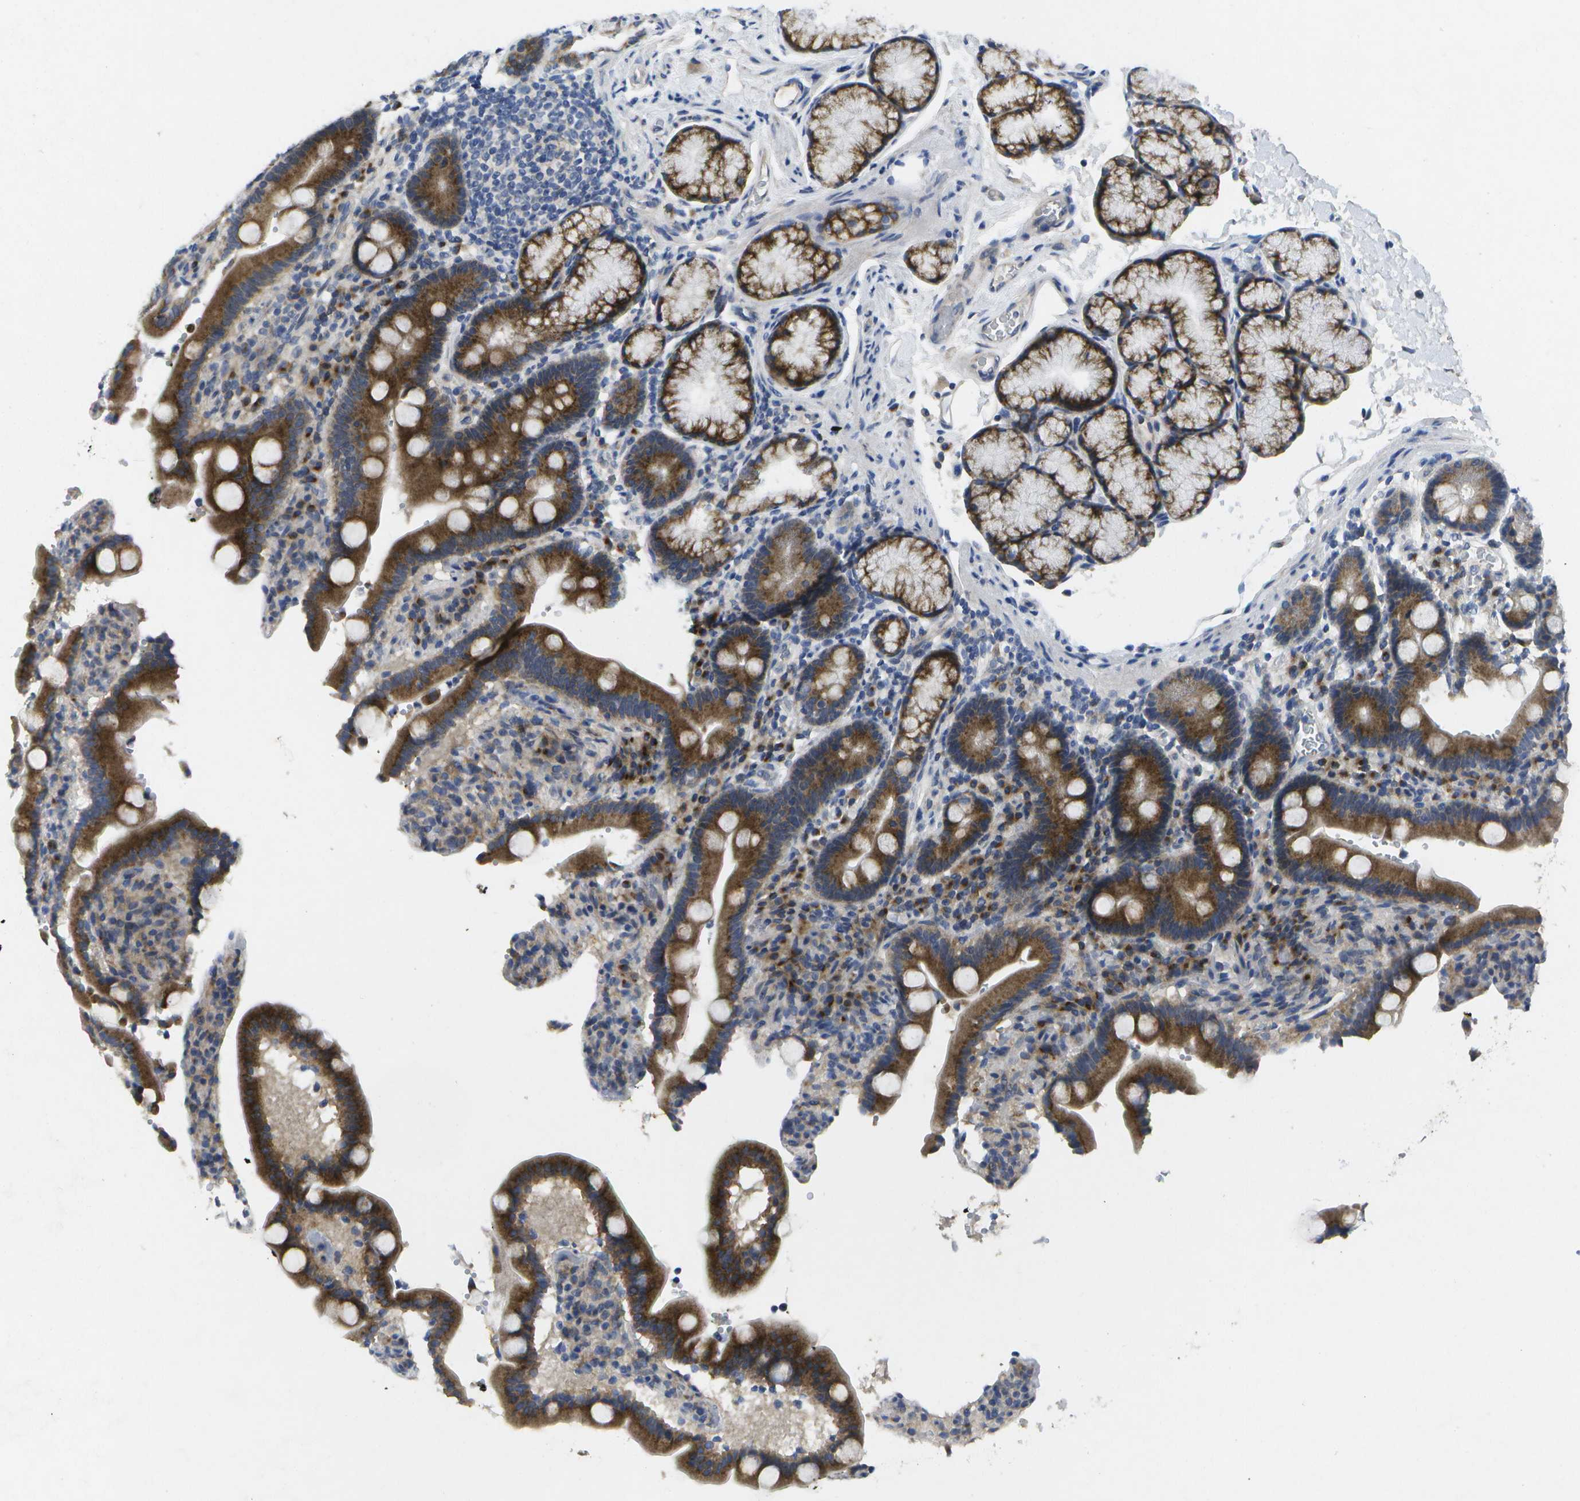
{"staining": {"intensity": "strong", "quantity": ">75%", "location": "cytoplasmic/membranous"}, "tissue": "duodenum", "cell_type": "Glandular cells", "image_type": "normal", "snomed": [{"axis": "morphology", "description": "Normal tissue, NOS"}, {"axis": "topography", "description": "Small intestine, NOS"}], "caption": "Immunohistochemical staining of benign duodenum reveals >75% levels of strong cytoplasmic/membranous protein staining in approximately >75% of glandular cells.", "gene": "KDELR1", "patient": {"sex": "female", "age": 71}}